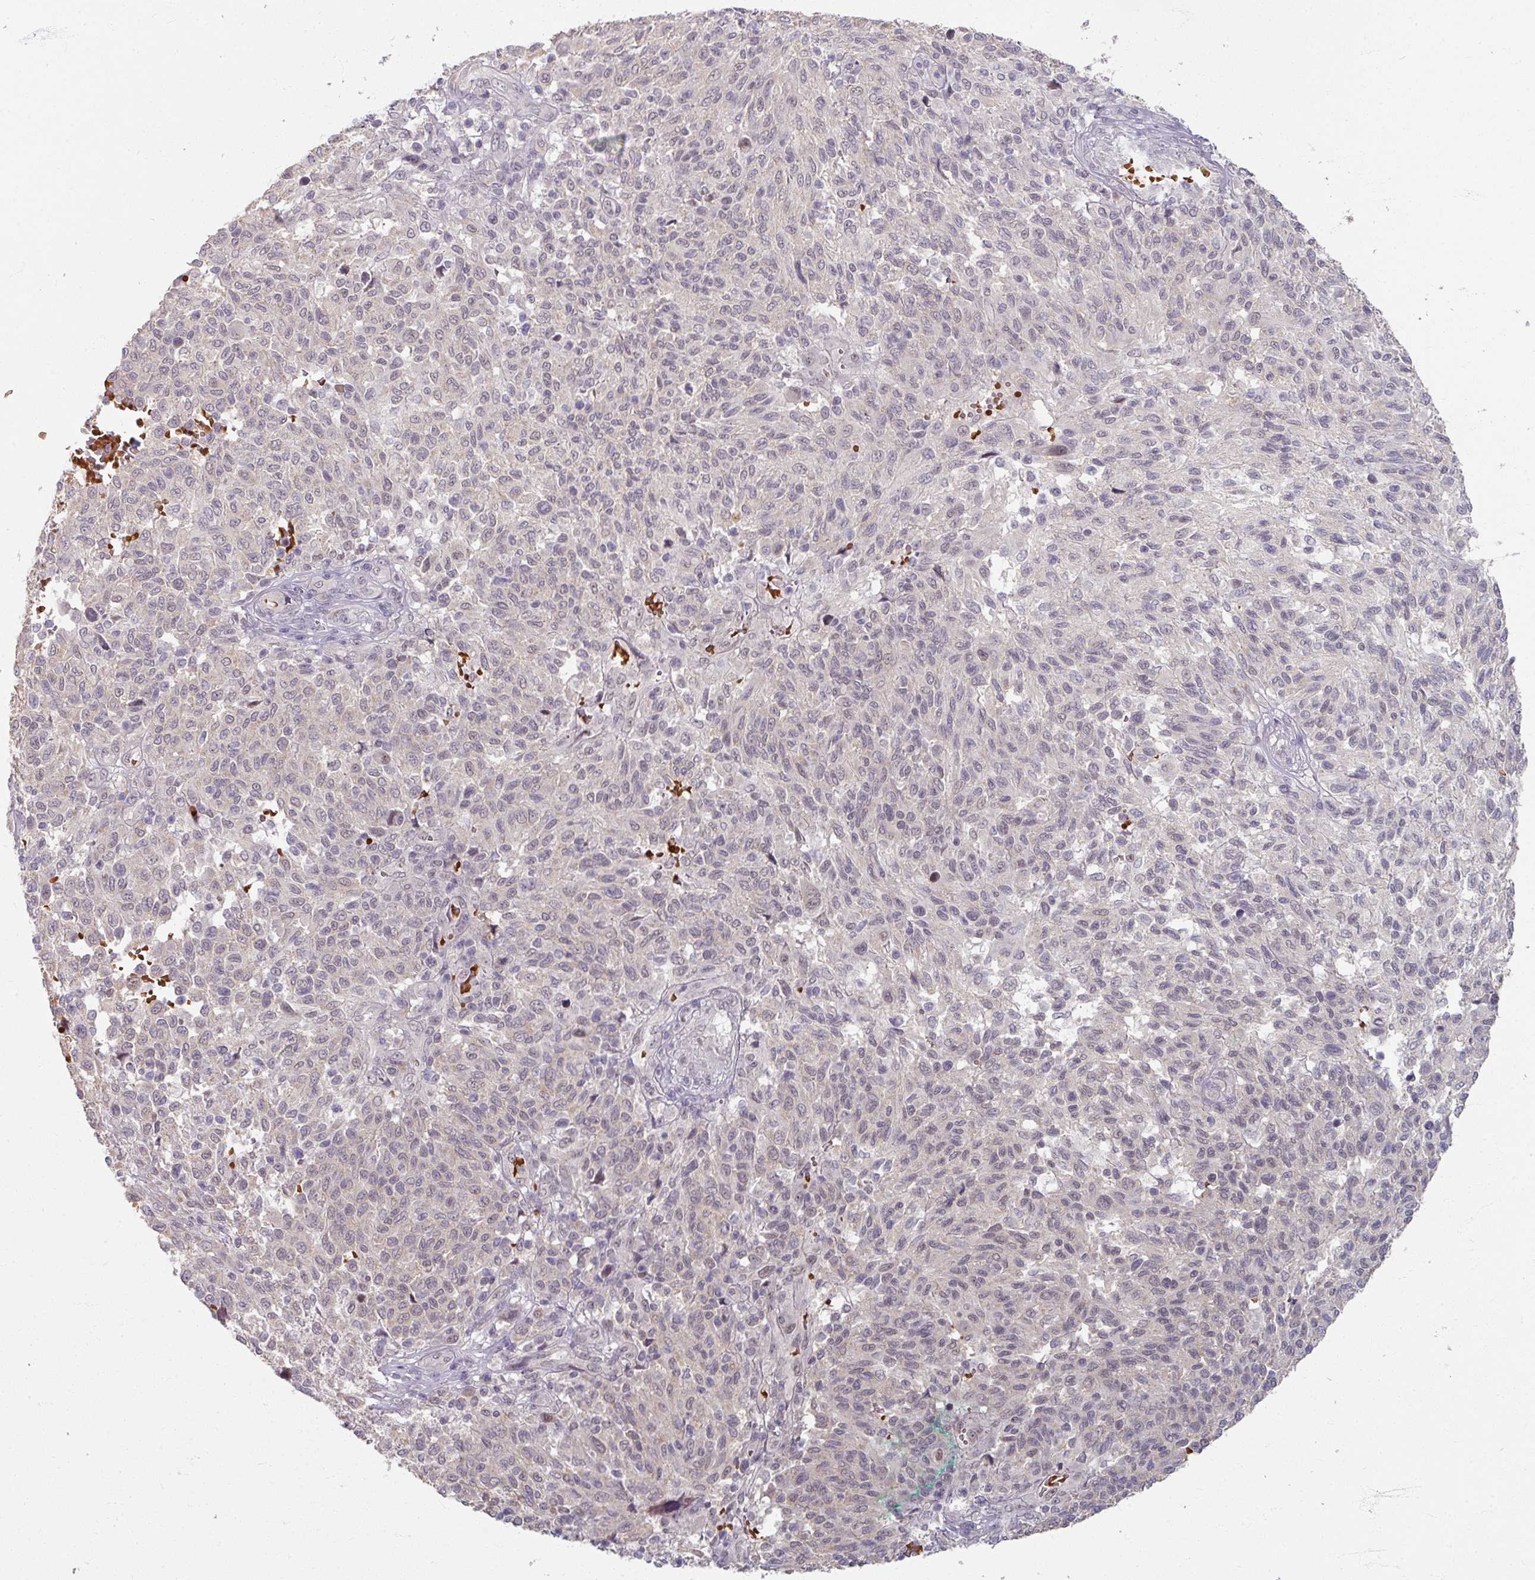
{"staining": {"intensity": "negative", "quantity": "none", "location": "none"}, "tissue": "melanoma", "cell_type": "Tumor cells", "image_type": "cancer", "snomed": [{"axis": "morphology", "description": "Malignant melanoma, NOS"}, {"axis": "topography", "description": "Skin"}], "caption": "This image is of melanoma stained with immunohistochemistry (IHC) to label a protein in brown with the nuclei are counter-stained blue. There is no positivity in tumor cells.", "gene": "KMT5C", "patient": {"sex": "male", "age": 66}}